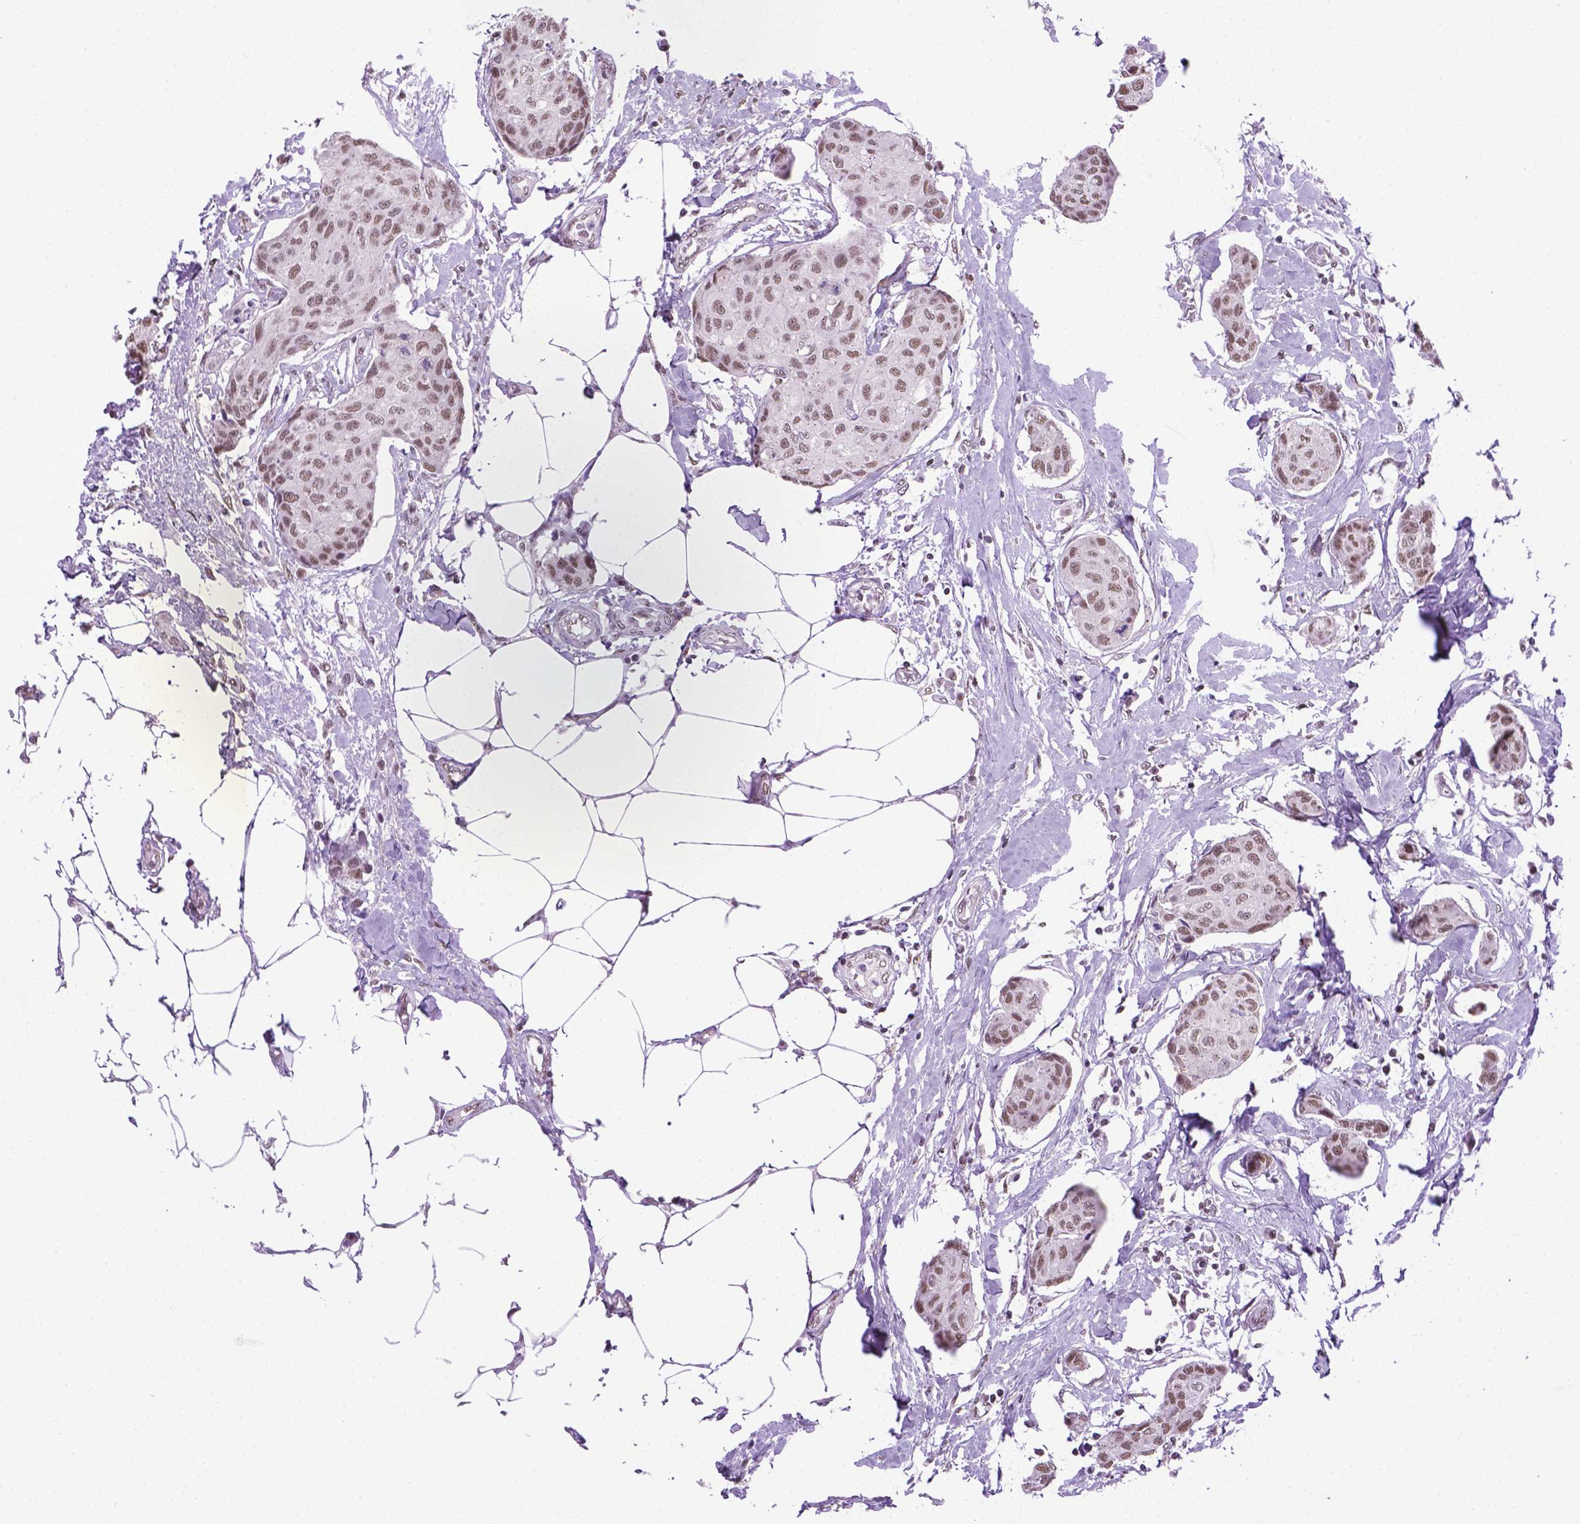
{"staining": {"intensity": "moderate", "quantity": ">75%", "location": "nuclear"}, "tissue": "breast cancer", "cell_type": "Tumor cells", "image_type": "cancer", "snomed": [{"axis": "morphology", "description": "Duct carcinoma"}, {"axis": "topography", "description": "Breast"}], "caption": "Immunohistochemical staining of breast cancer demonstrates medium levels of moderate nuclear protein positivity in about >75% of tumor cells.", "gene": "ABI2", "patient": {"sex": "female", "age": 80}}